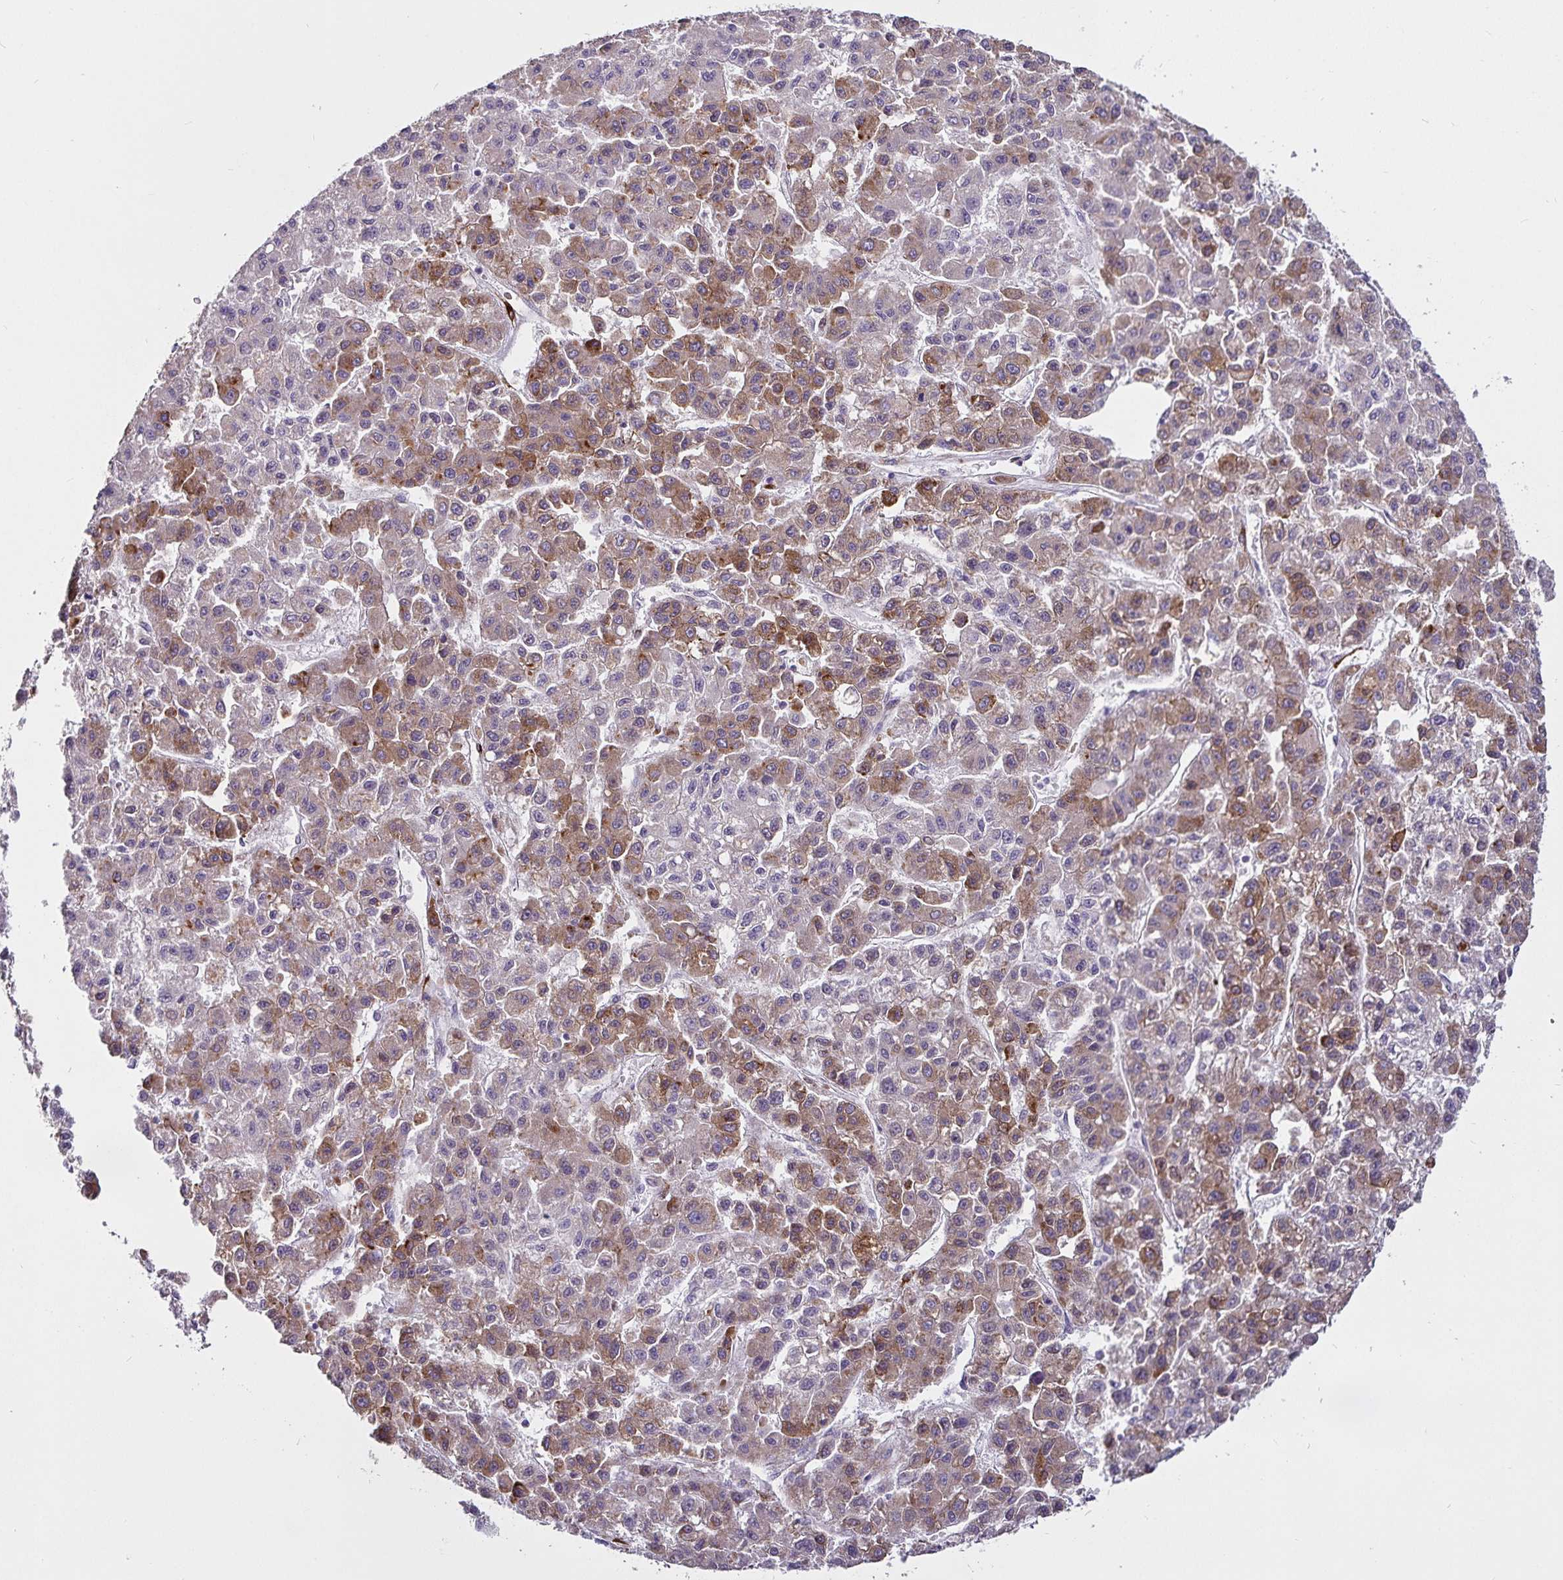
{"staining": {"intensity": "moderate", "quantity": "25%-75%", "location": "cytoplasmic/membranous"}, "tissue": "liver cancer", "cell_type": "Tumor cells", "image_type": "cancer", "snomed": [{"axis": "morphology", "description": "Carcinoma, Hepatocellular, NOS"}, {"axis": "topography", "description": "Liver"}], "caption": "A histopathology image of human hepatocellular carcinoma (liver) stained for a protein shows moderate cytoplasmic/membranous brown staining in tumor cells.", "gene": "P4HA2", "patient": {"sex": "male", "age": 70}}